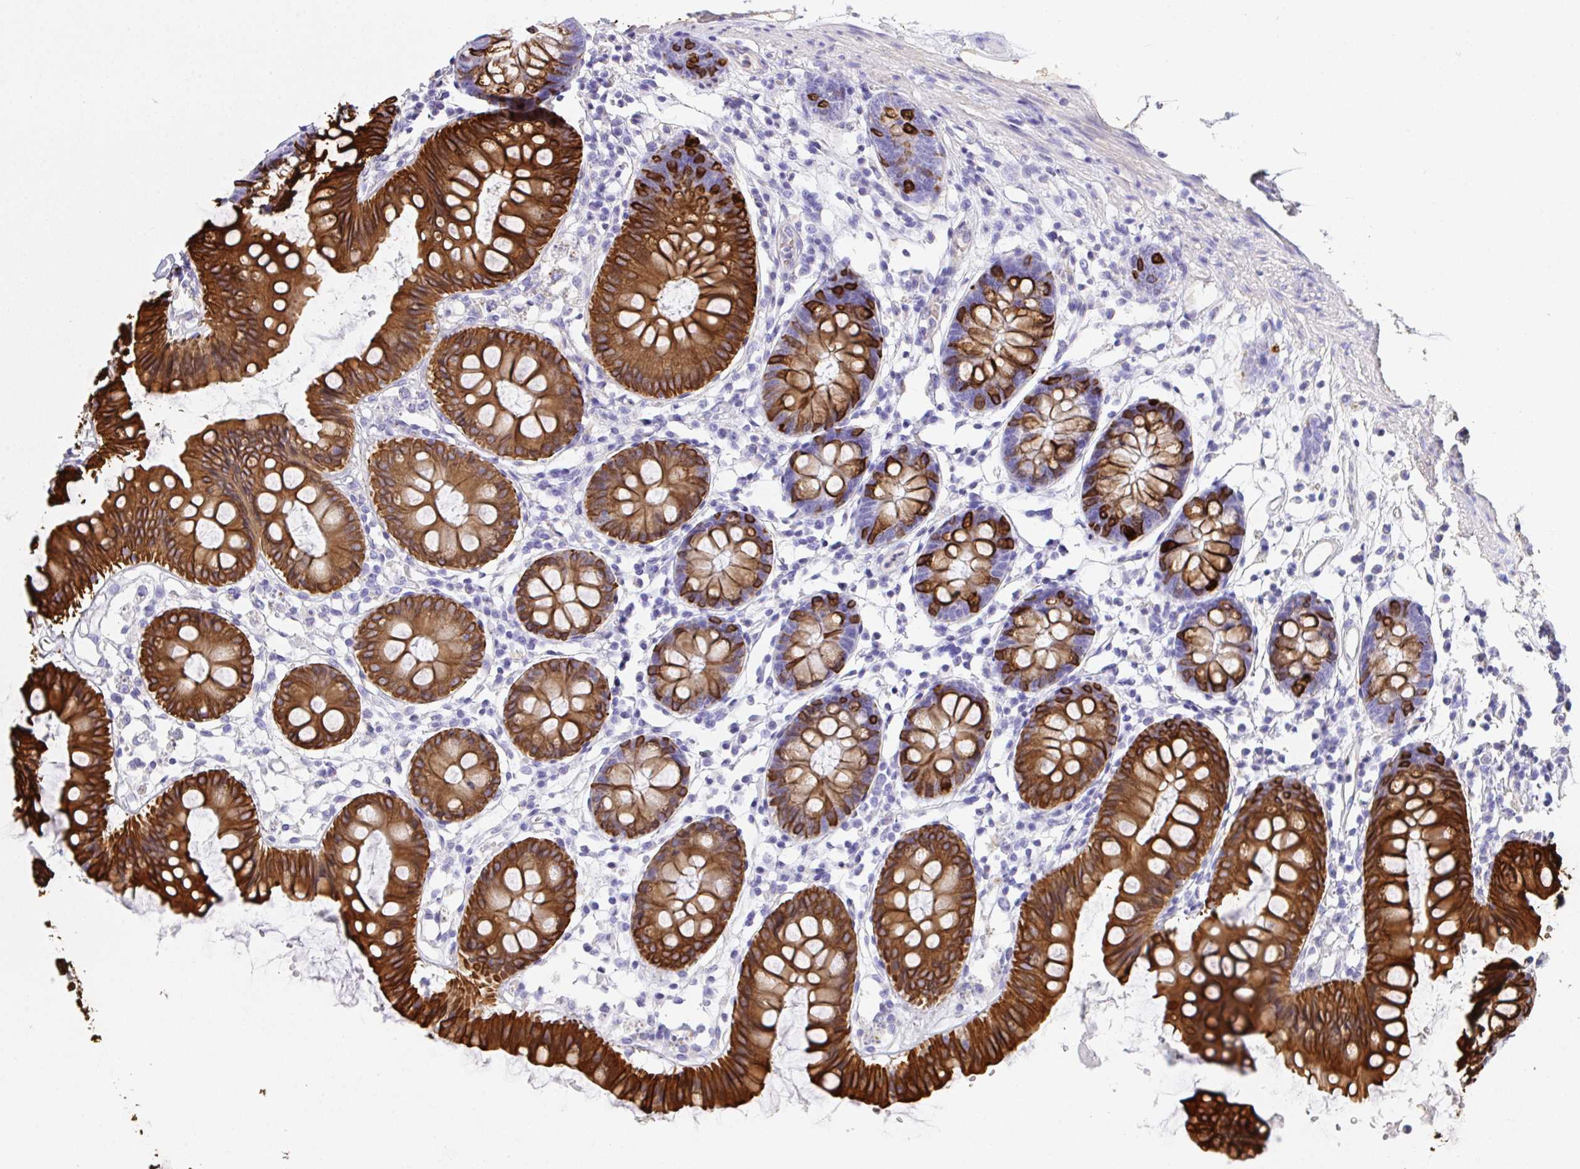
{"staining": {"intensity": "weak", "quantity": "25%-75%", "location": "cytoplasmic/membranous"}, "tissue": "colon", "cell_type": "Endothelial cells", "image_type": "normal", "snomed": [{"axis": "morphology", "description": "Normal tissue, NOS"}, {"axis": "topography", "description": "Colon"}], "caption": "Colon stained for a protein shows weak cytoplasmic/membranous positivity in endothelial cells. The protein of interest is shown in brown color, while the nuclei are stained blue.", "gene": "TNFAIP8", "patient": {"sex": "female", "age": 84}}